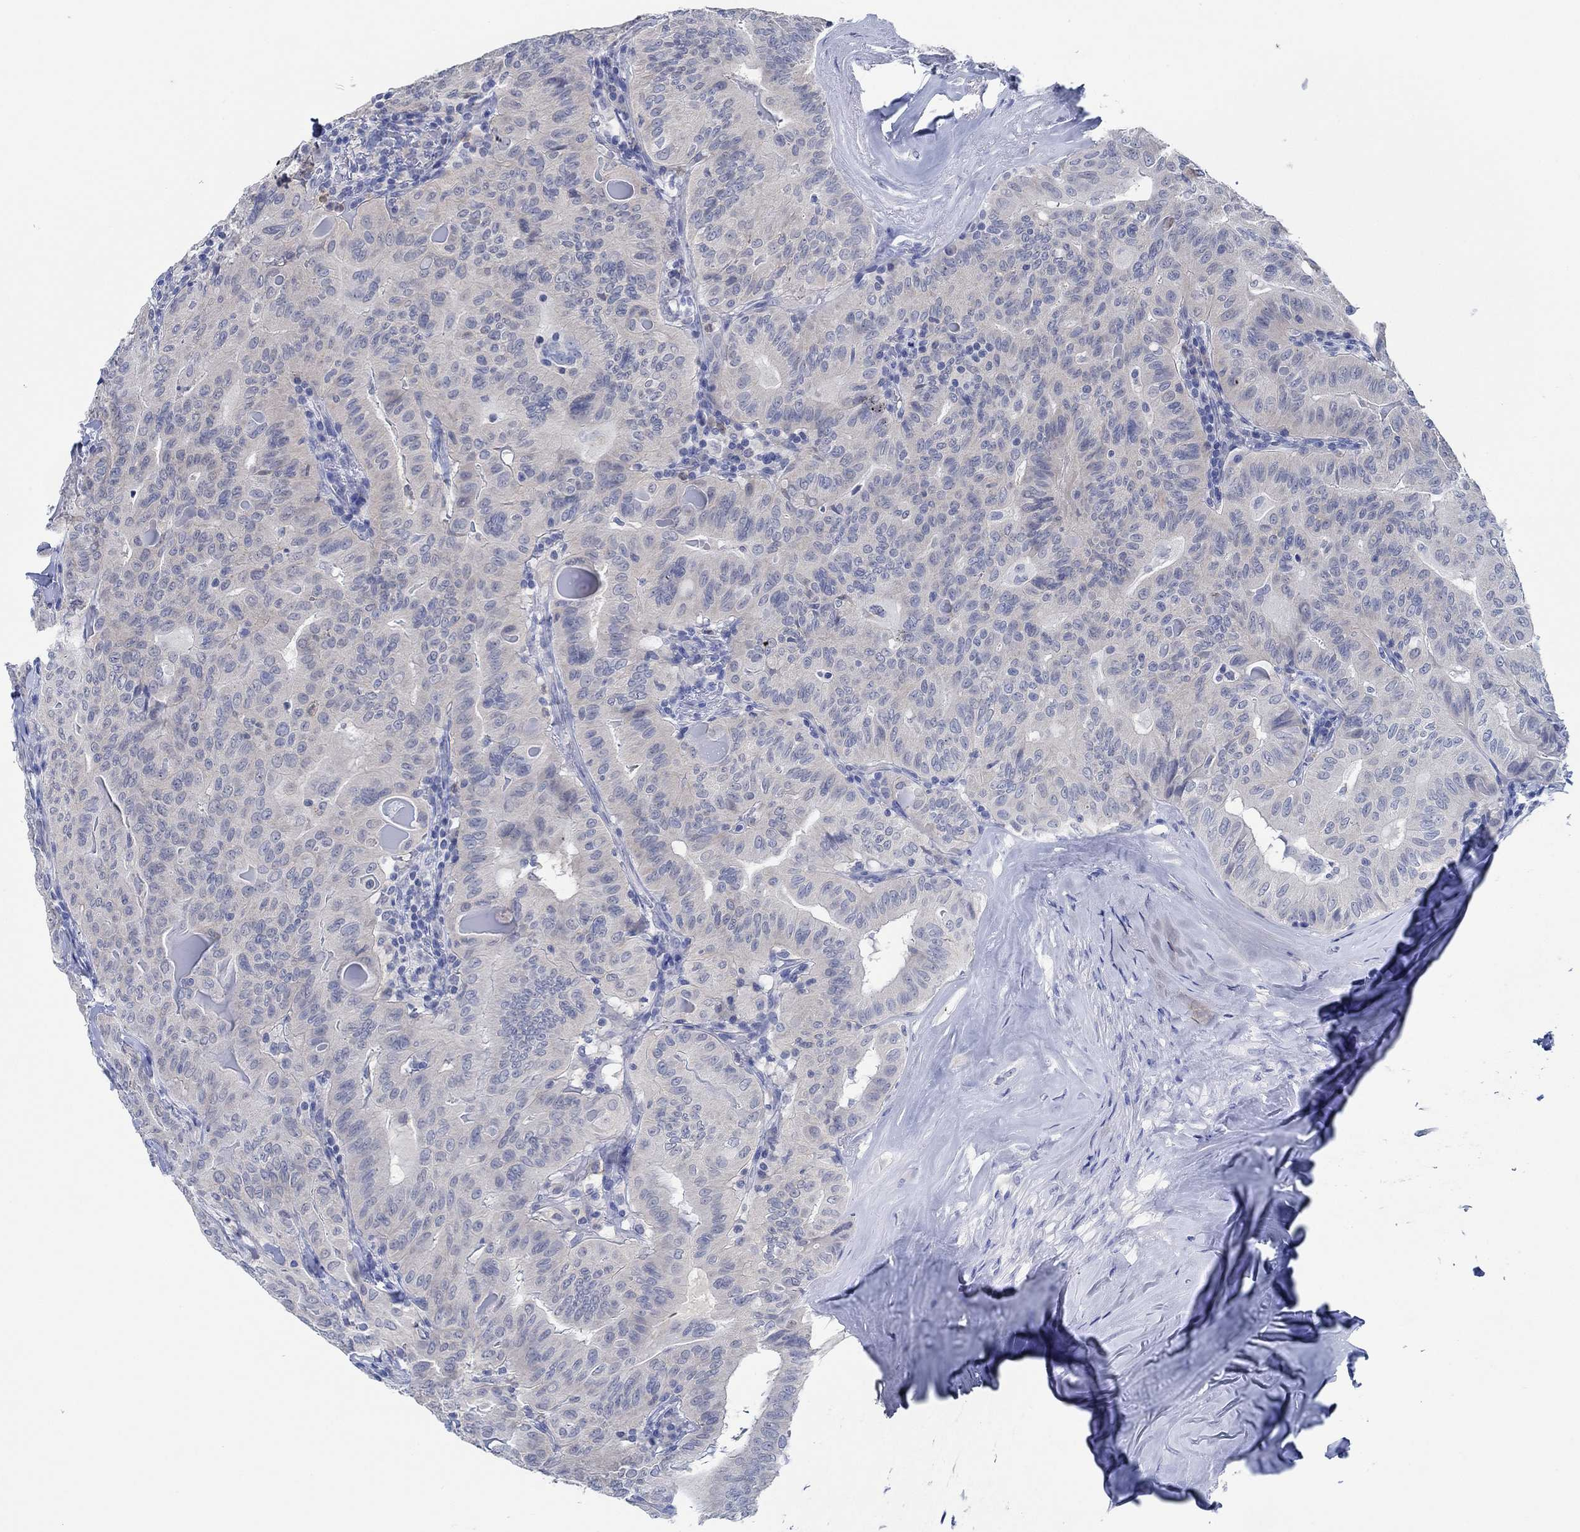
{"staining": {"intensity": "negative", "quantity": "none", "location": "none"}, "tissue": "thyroid cancer", "cell_type": "Tumor cells", "image_type": "cancer", "snomed": [{"axis": "morphology", "description": "Papillary adenocarcinoma, NOS"}, {"axis": "topography", "description": "Thyroid gland"}], "caption": "This is a image of immunohistochemistry (IHC) staining of thyroid cancer (papillary adenocarcinoma), which shows no expression in tumor cells. (DAB immunohistochemistry, high magnification).", "gene": "ZNF671", "patient": {"sex": "female", "age": 68}}